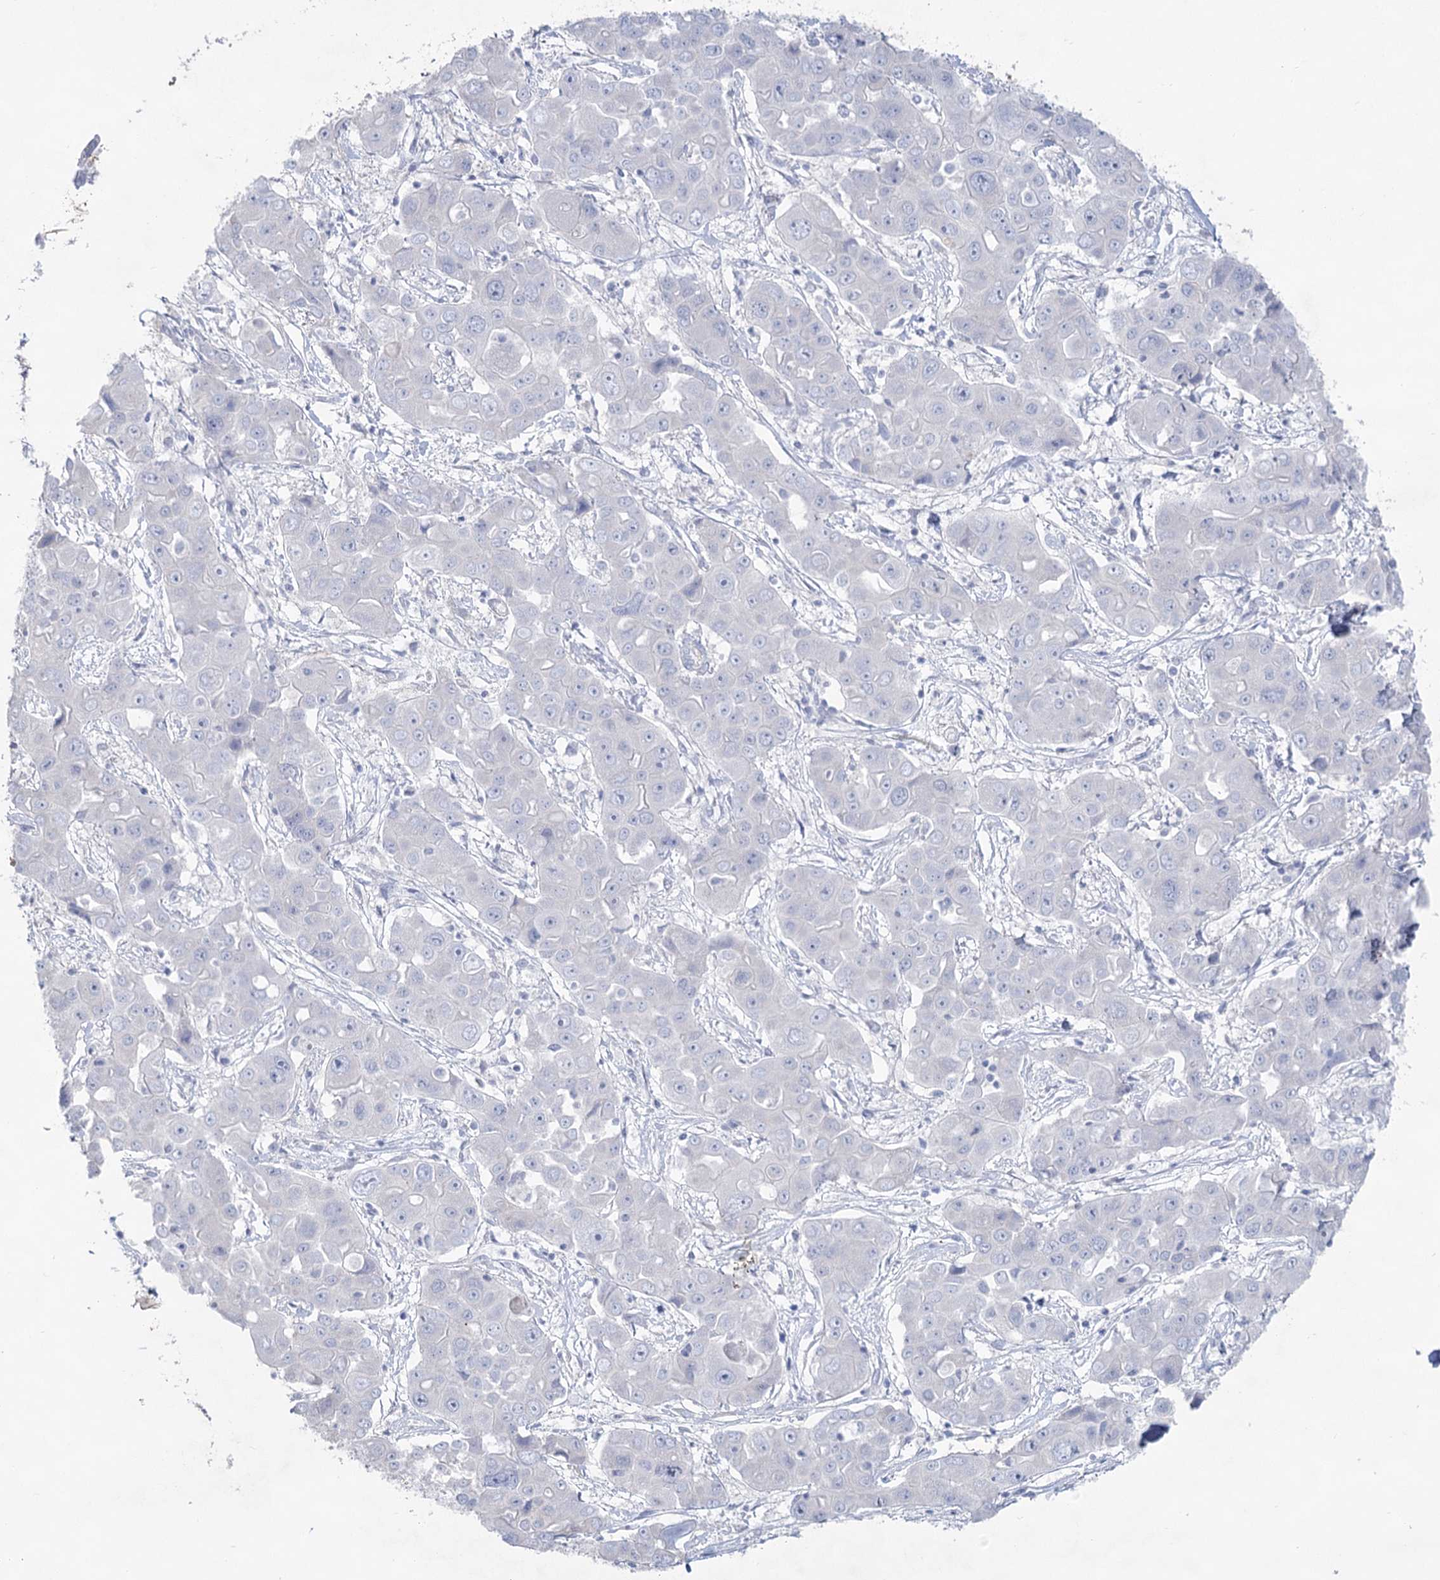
{"staining": {"intensity": "negative", "quantity": "none", "location": "none"}, "tissue": "liver cancer", "cell_type": "Tumor cells", "image_type": "cancer", "snomed": [{"axis": "morphology", "description": "Cholangiocarcinoma"}, {"axis": "topography", "description": "Liver"}], "caption": "The image displays no staining of tumor cells in liver cancer (cholangiocarcinoma).", "gene": "CCDC88A", "patient": {"sex": "male", "age": 67}}